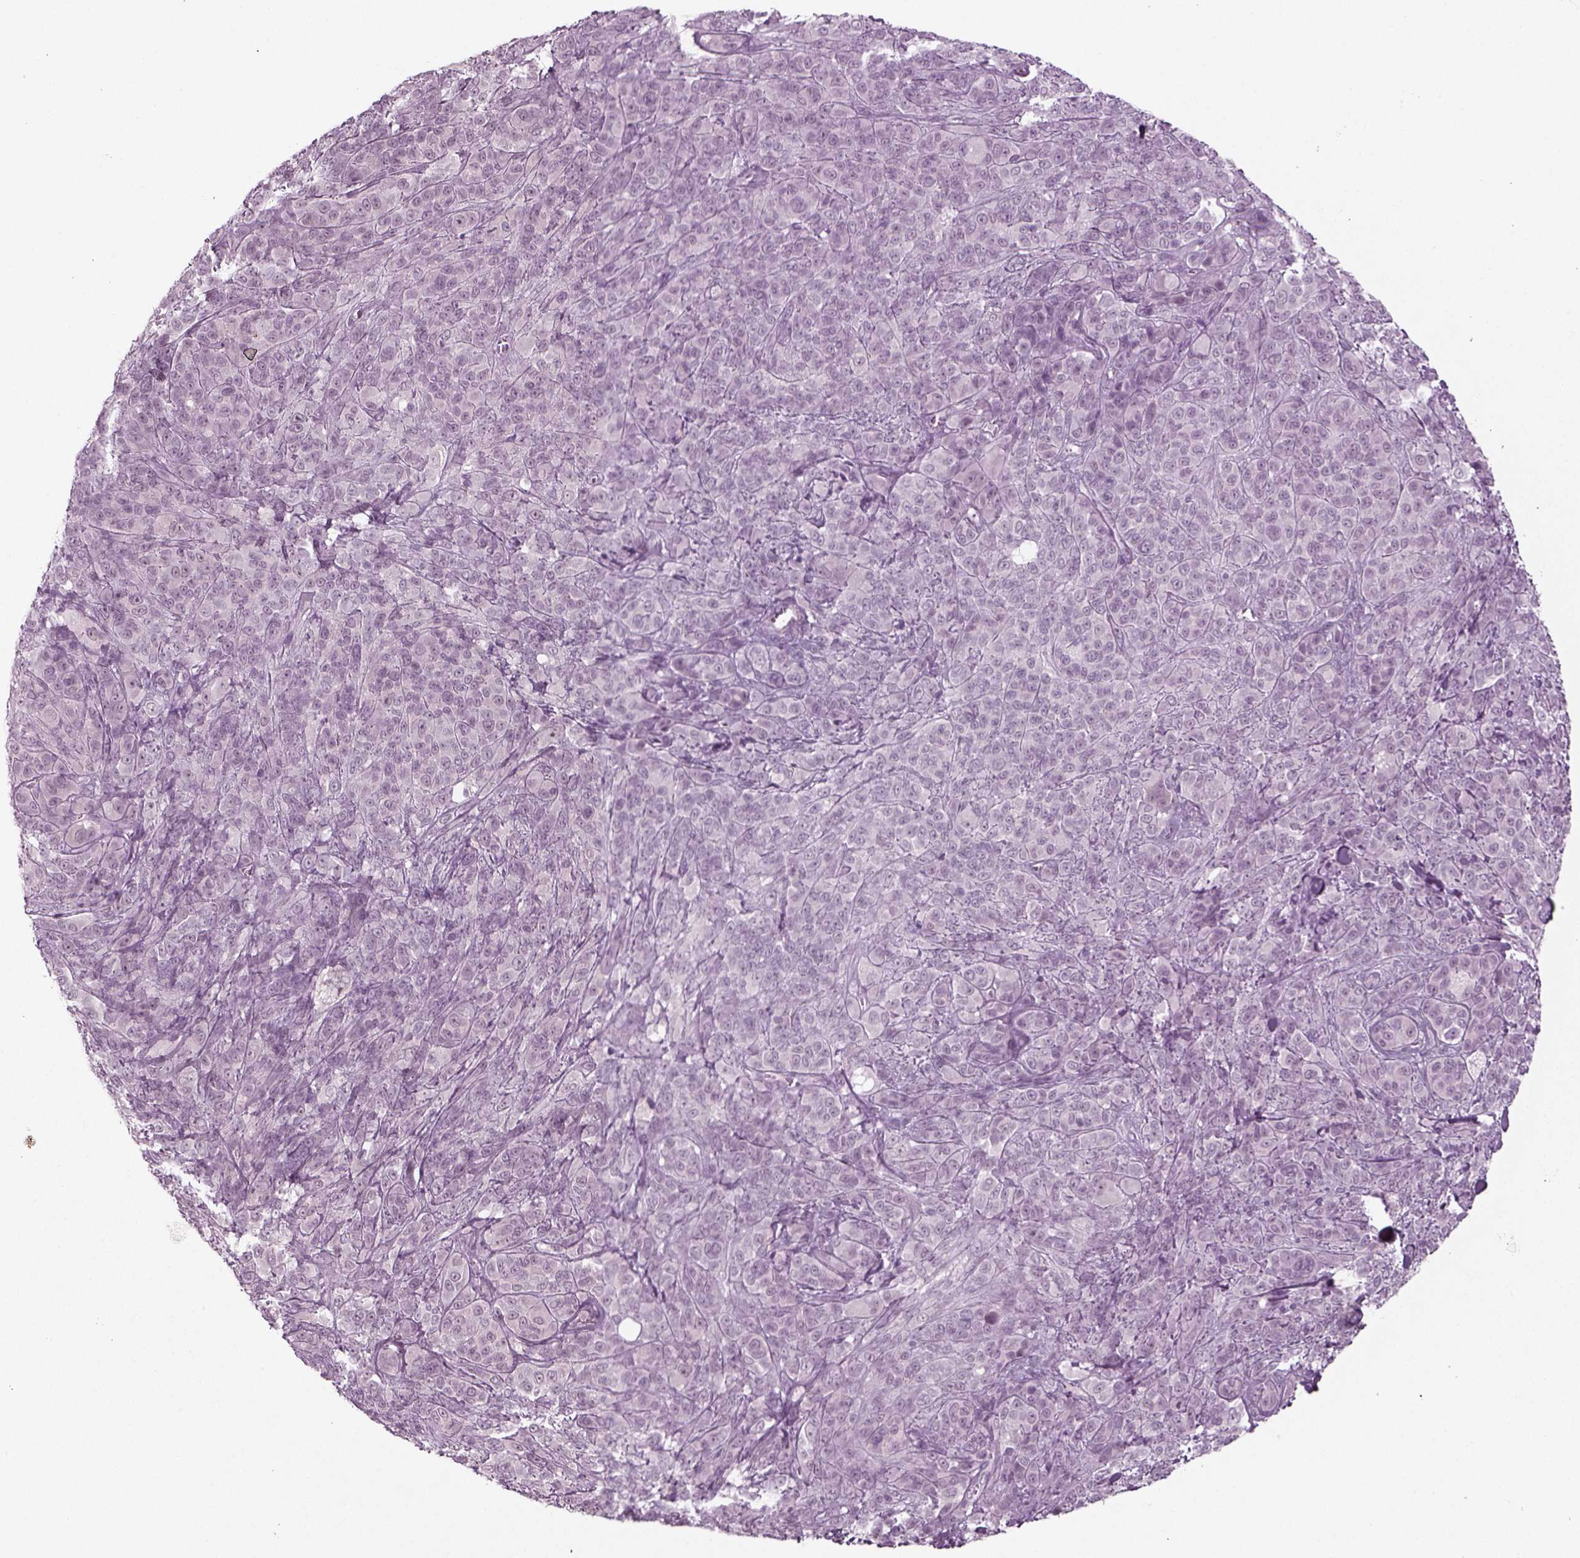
{"staining": {"intensity": "negative", "quantity": "none", "location": "none"}, "tissue": "melanoma", "cell_type": "Tumor cells", "image_type": "cancer", "snomed": [{"axis": "morphology", "description": "Malignant melanoma, NOS"}, {"axis": "topography", "description": "Skin"}], "caption": "Immunohistochemical staining of human malignant melanoma displays no significant positivity in tumor cells. Brightfield microscopy of immunohistochemistry (IHC) stained with DAB (3,3'-diaminobenzidine) (brown) and hematoxylin (blue), captured at high magnification.", "gene": "MGAT4D", "patient": {"sex": "female", "age": 87}}